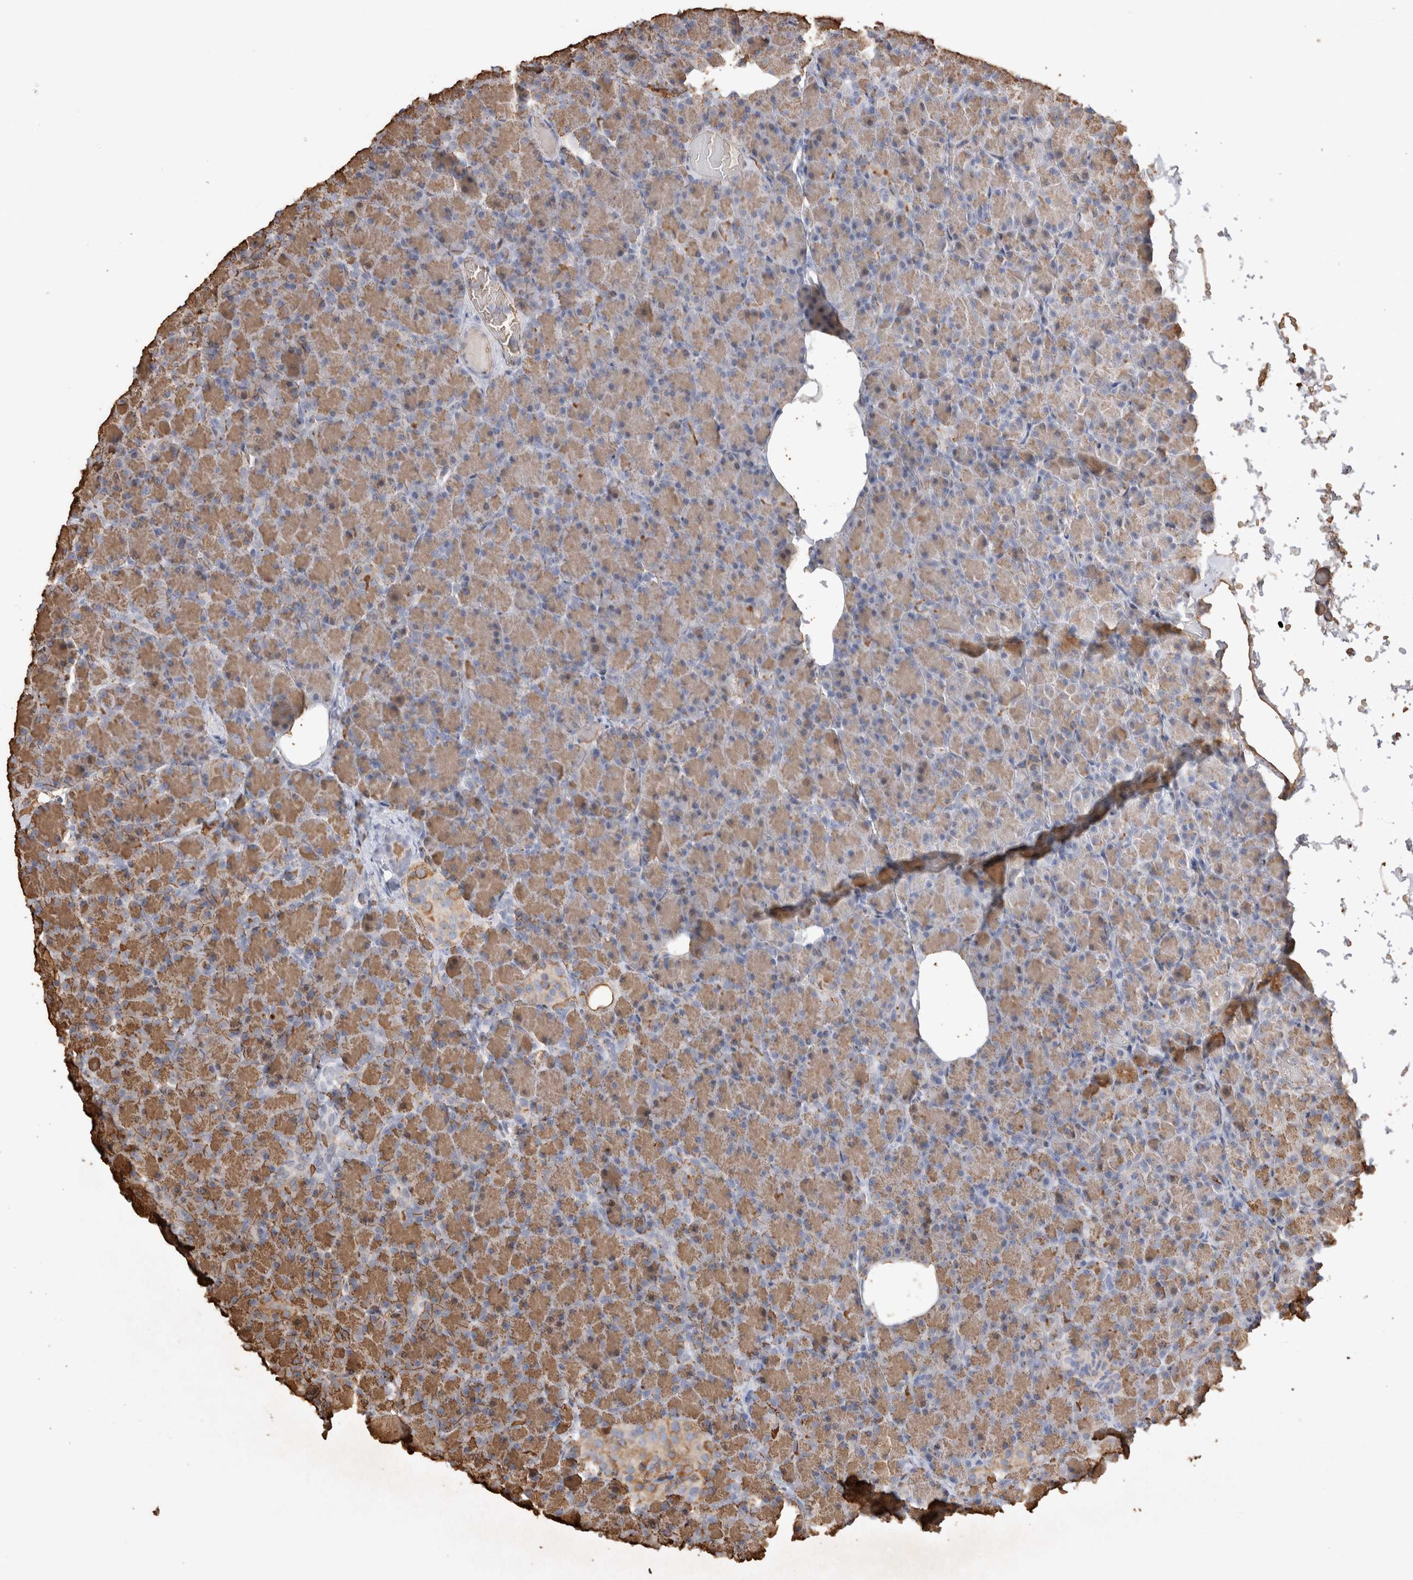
{"staining": {"intensity": "moderate", "quantity": ">75%", "location": "cytoplasmic/membranous"}, "tissue": "pancreas", "cell_type": "Exocrine glandular cells", "image_type": "normal", "snomed": [{"axis": "morphology", "description": "Normal tissue, NOS"}, {"axis": "topography", "description": "Pancreas"}], "caption": "DAB (3,3'-diaminobenzidine) immunohistochemical staining of normal human pancreas demonstrates moderate cytoplasmic/membranous protein positivity in about >75% of exocrine glandular cells. Using DAB (3,3'-diaminobenzidine) (brown) and hematoxylin (blue) stains, captured at high magnification using brightfield microscopy.", "gene": "IL17RC", "patient": {"sex": "female", "age": 43}}